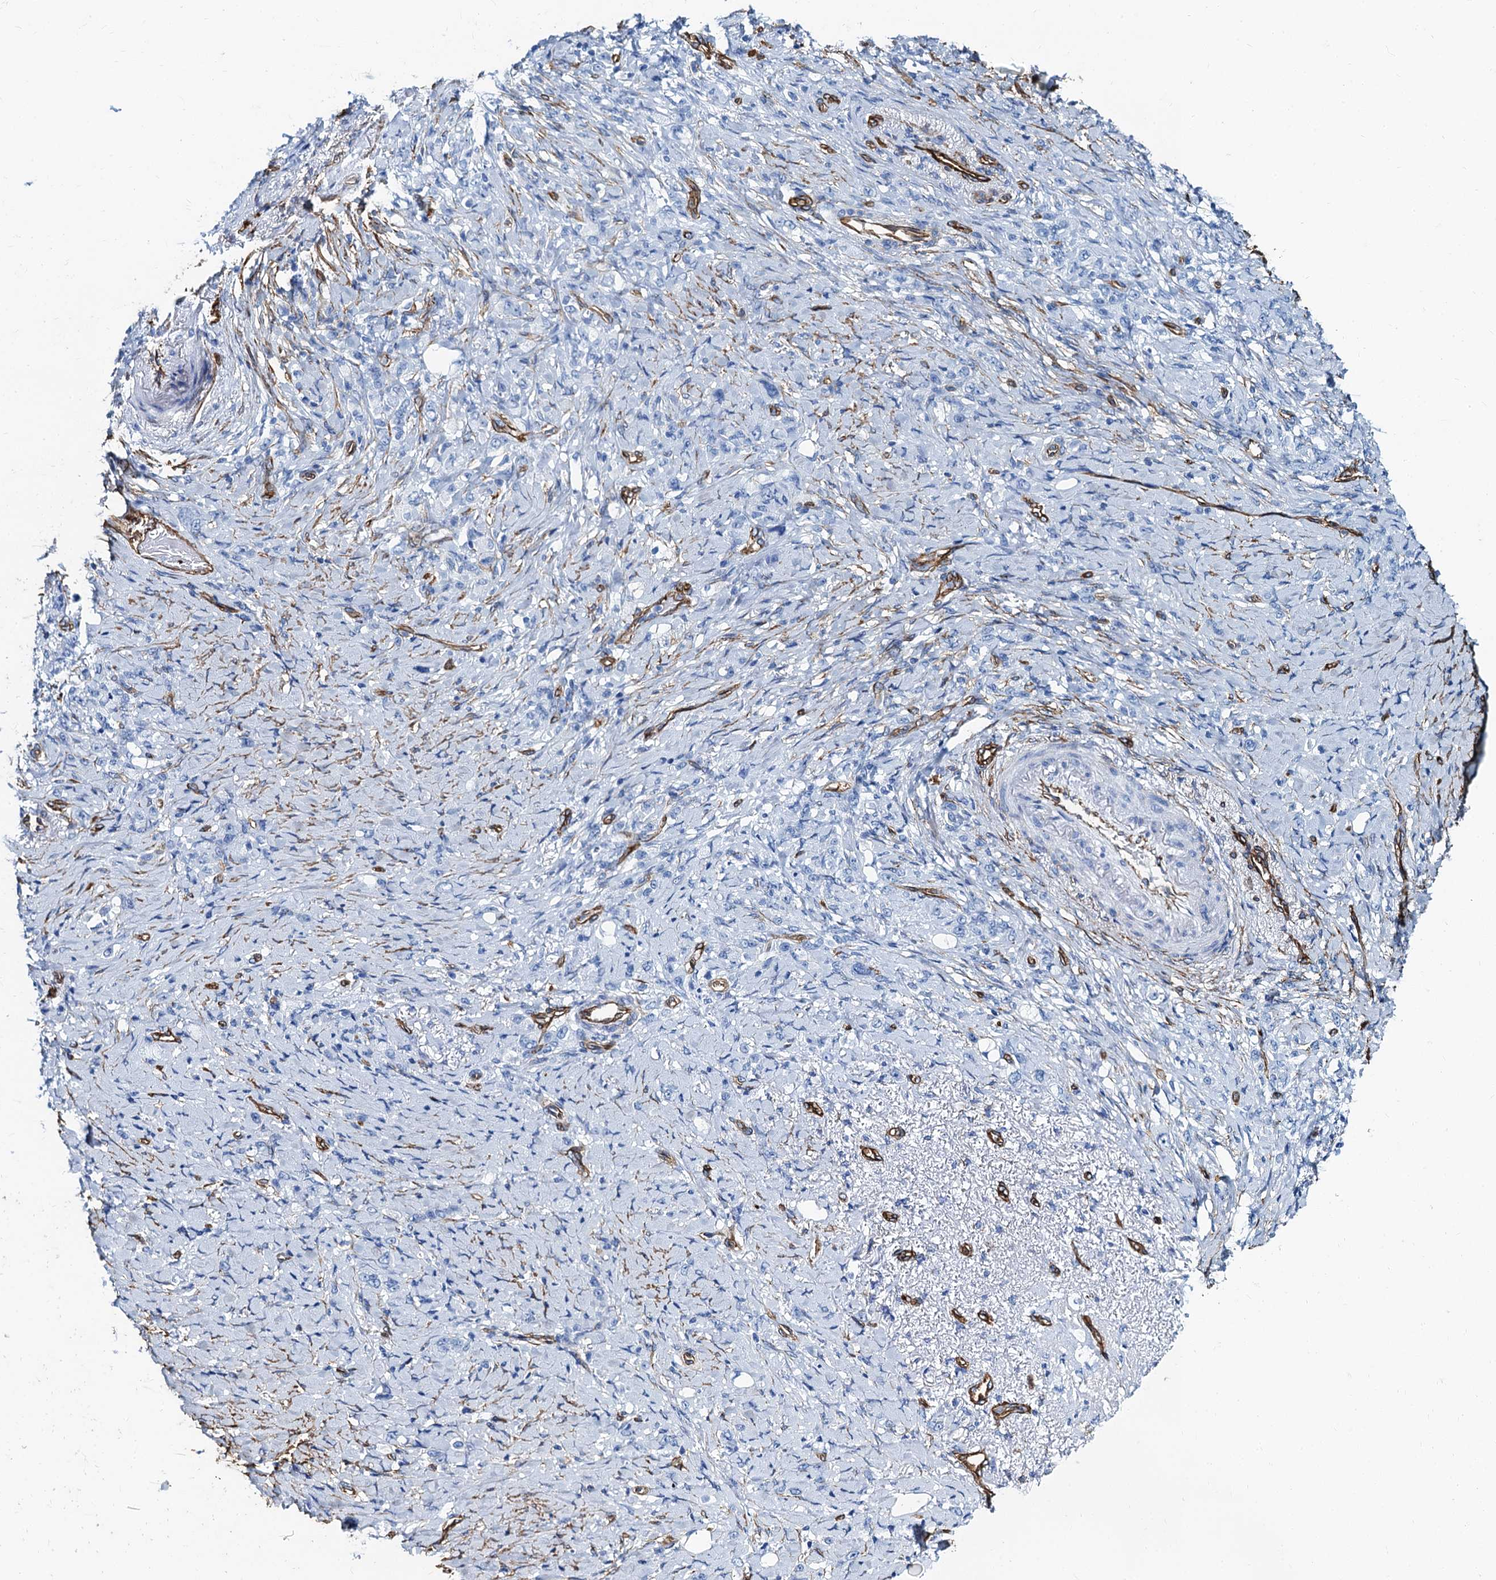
{"staining": {"intensity": "negative", "quantity": "none", "location": "none"}, "tissue": "stomach cancer", "cell_type": "Tumor cells", "image_type": "cancer", "snomed": [{"axis": "morphology", "description": "Adenocarcinoma, NOS"}, {"axis": "topography", "description": "Stomach"}], "caption": "IHC of stomach cancer (adenocarcinoma) demonstrates no positivity in tumor cells. (Brightfield microscopy of DAB (3,3'-diaminobenzidine) immunohistochemistry at high magnification).", "gene": "CAVIN2", "patient": {"sex": "female", "age": 79}}